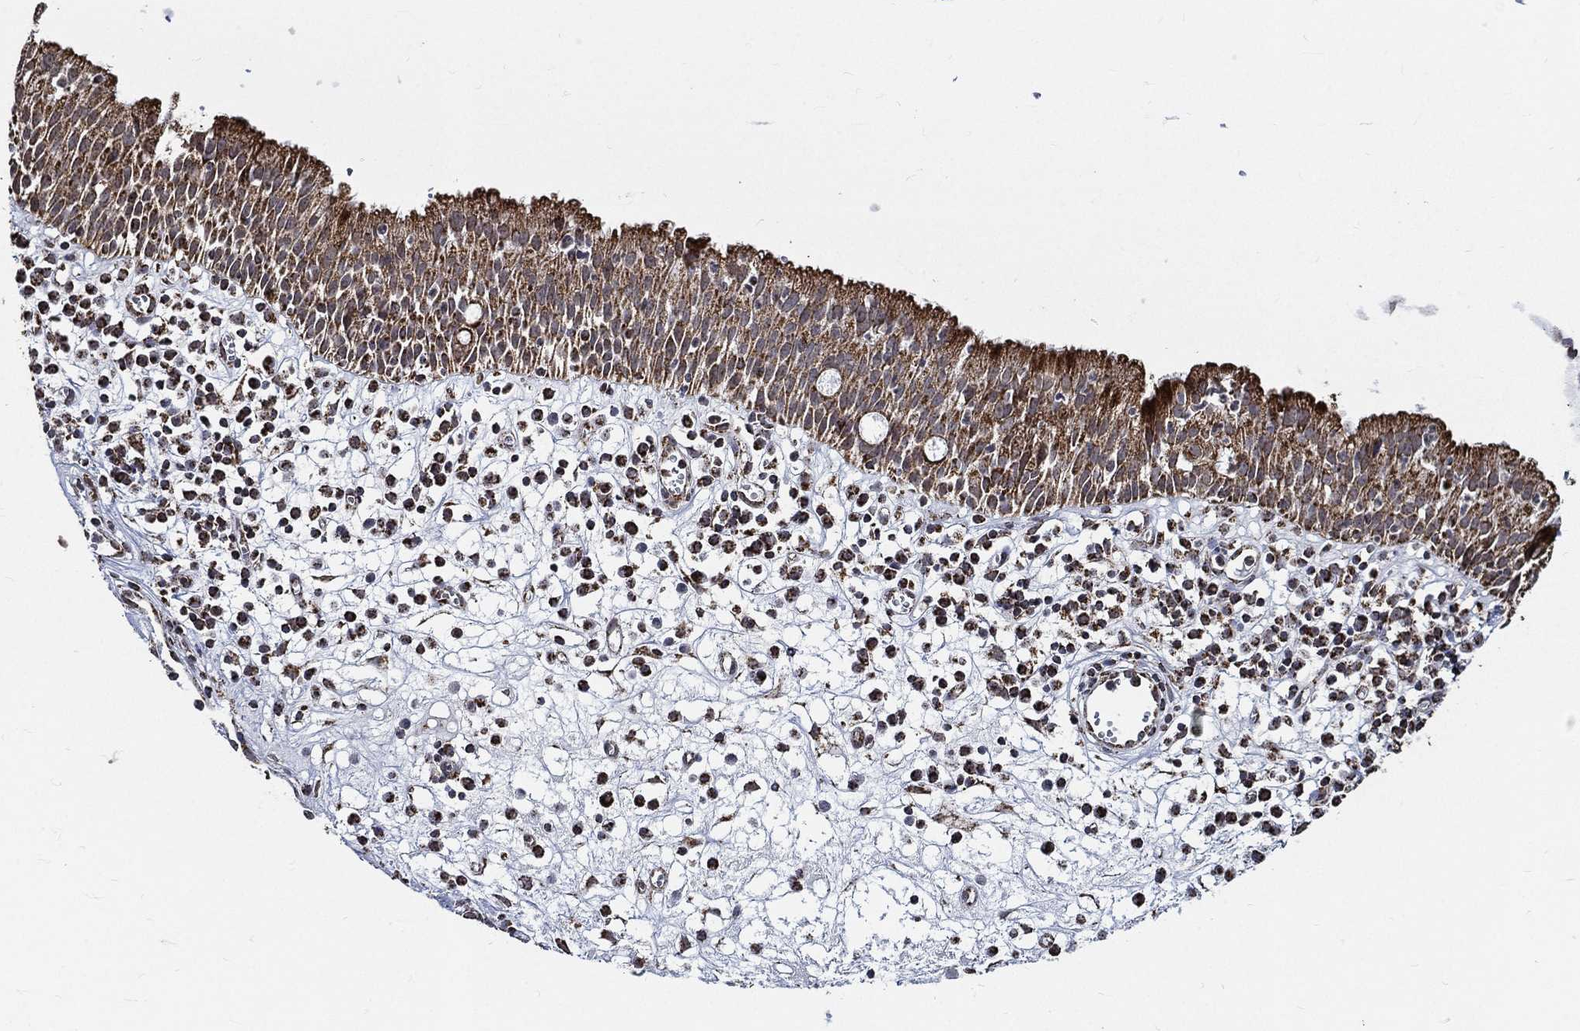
{"staining": {"intensity": "moderate", "quantity": ">75%", "location": "cytoplasmic/membranous"}, "tissue": "nasopharynx", "cell_type": "Respiratory epithelial cells", "image_type": "normal", "snomed": [{"axis": "morphology", "description": "Normal tissue, NOS"}, {"axis": "topography", "description": "Nasopharynx"}], "caption": "Immunohistochemistry staining of unremarkable nasopharynx, which reveals medium levels of moderate cytoplasmic/membranous expression in approximately >75% of respiratory epithelial cells indicating moderate cytoplasmic/membranous protein expression. The staining was performed using DAB (brown) for protein detection and nuclei were counterstained in hematoxylin (blue).", "gene": "NDUFAB1", "patient": {"sex": "female", "age": 77}}